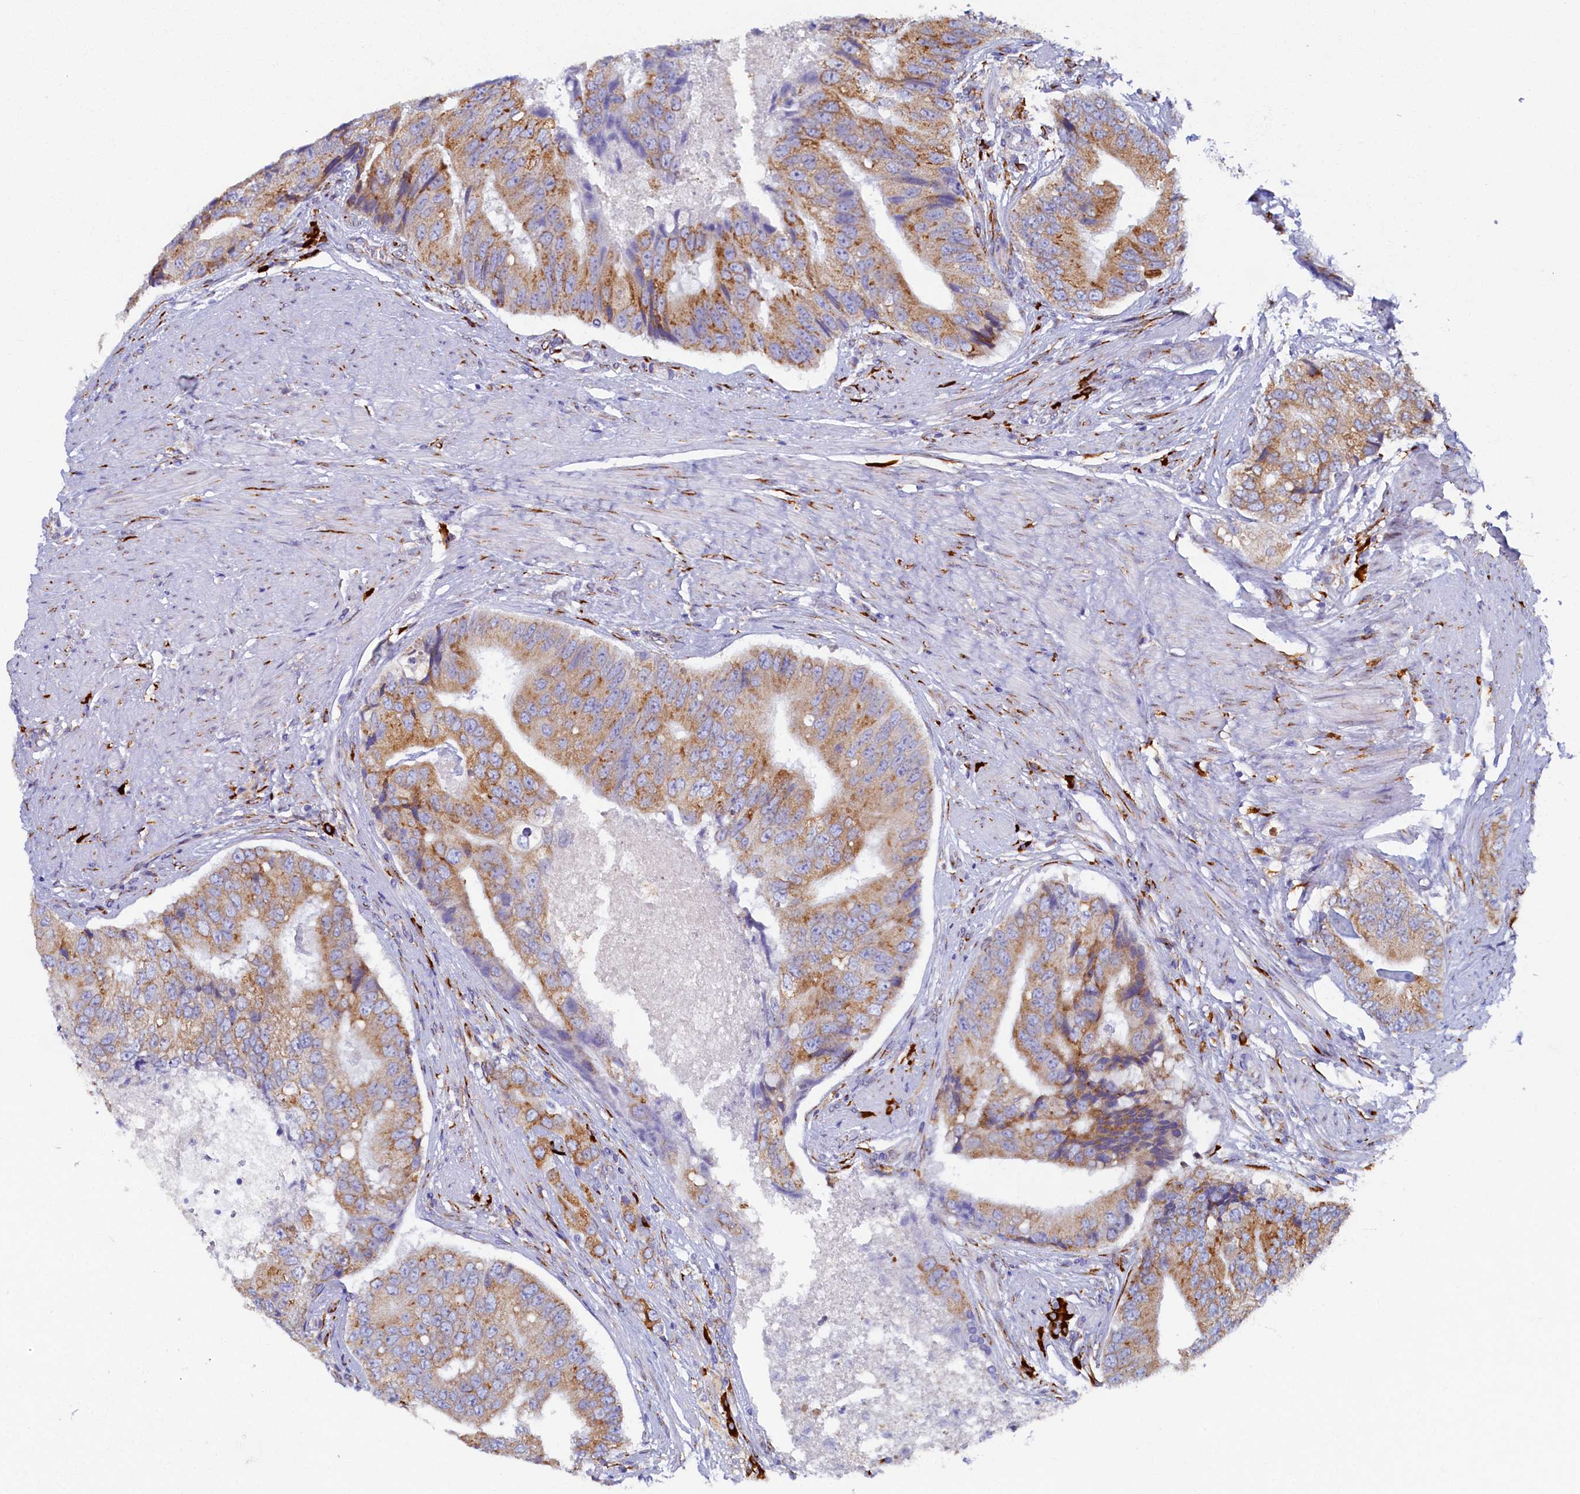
{"staining": {"intensity": "moderate", "quantity": ">75%", "location": "cytoplasmic/membranous"}, "tissue": "prostate cancer", "cell_type": "Tumor cells", "image_type": "cancer", "snomed": [{"axis": "morphology", "description": "Adenocarcinoma, High grade"}, {"axis": "topography", "description": "Prostate"}], "caption": "A histopathology image of prostate high-grade adenocarcinoma stained for a protein demonstrates moderate cytoplasmic/membranous brown staining in tumor cells.", "gene": "TMEM18", "patient": {"sex": "male", "age": 70}}